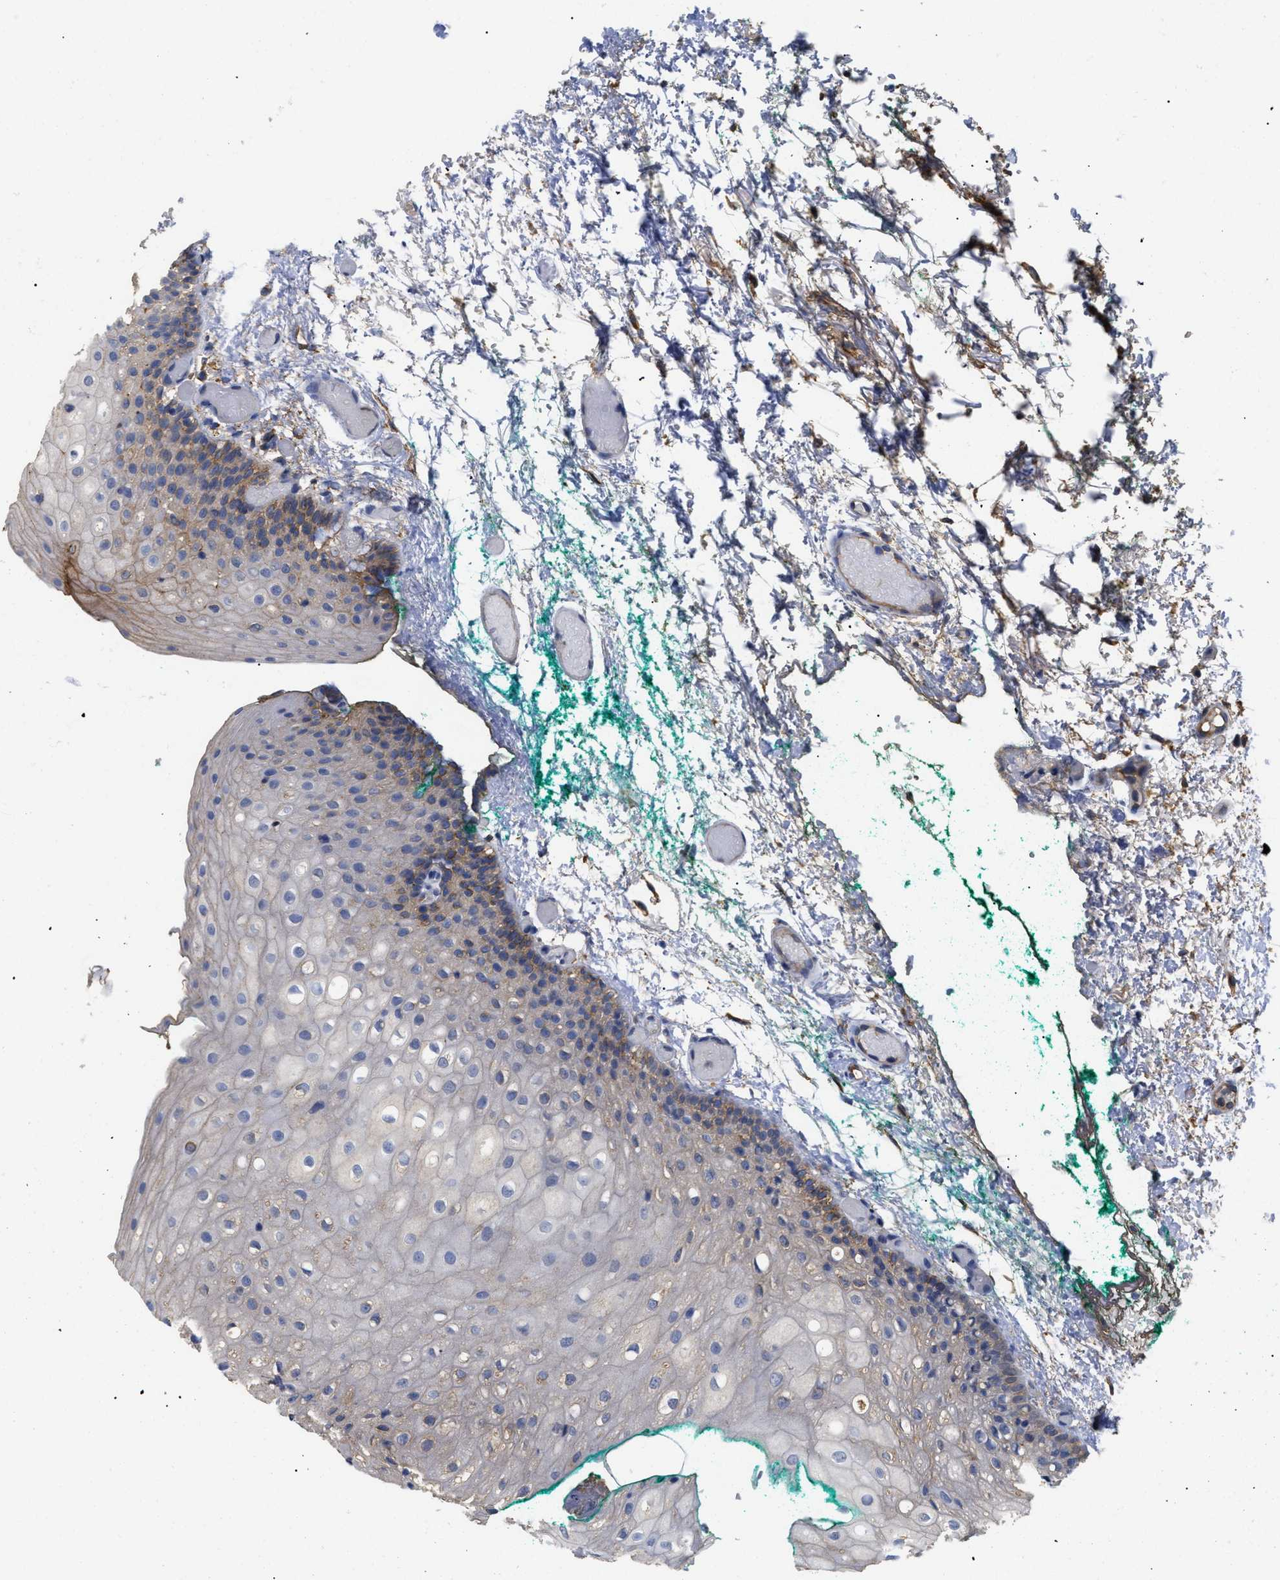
{"staining": {"intensity": "moderate", "quantity": "<25%", "location": "cytoplasmic/membranous"}, "tissue": "oral mucosa", "cell_type": "Squamous epithelial cells", "image_type": "normal", "snomed": [{"axis": "morphology", "description": "Normal tissue, NOS"}, {"axis": "morphology", "description": "Squamous cell carcinoma, NOS"}, {"axis": "topography", "description": "Oral tissue"}, {"axis": "topography", "description": "Salivary gland"}, {"axis": "topography", "description": "Head-Neck"}], "caption": "Squamous epithelial cells reveal low levels of moderate cytoplasmic/membranous staining in approximately <25% of cells in normal human oral mucosa.", "gene": "ANXA4", "patient": {"sex": "female", "age": 62}}